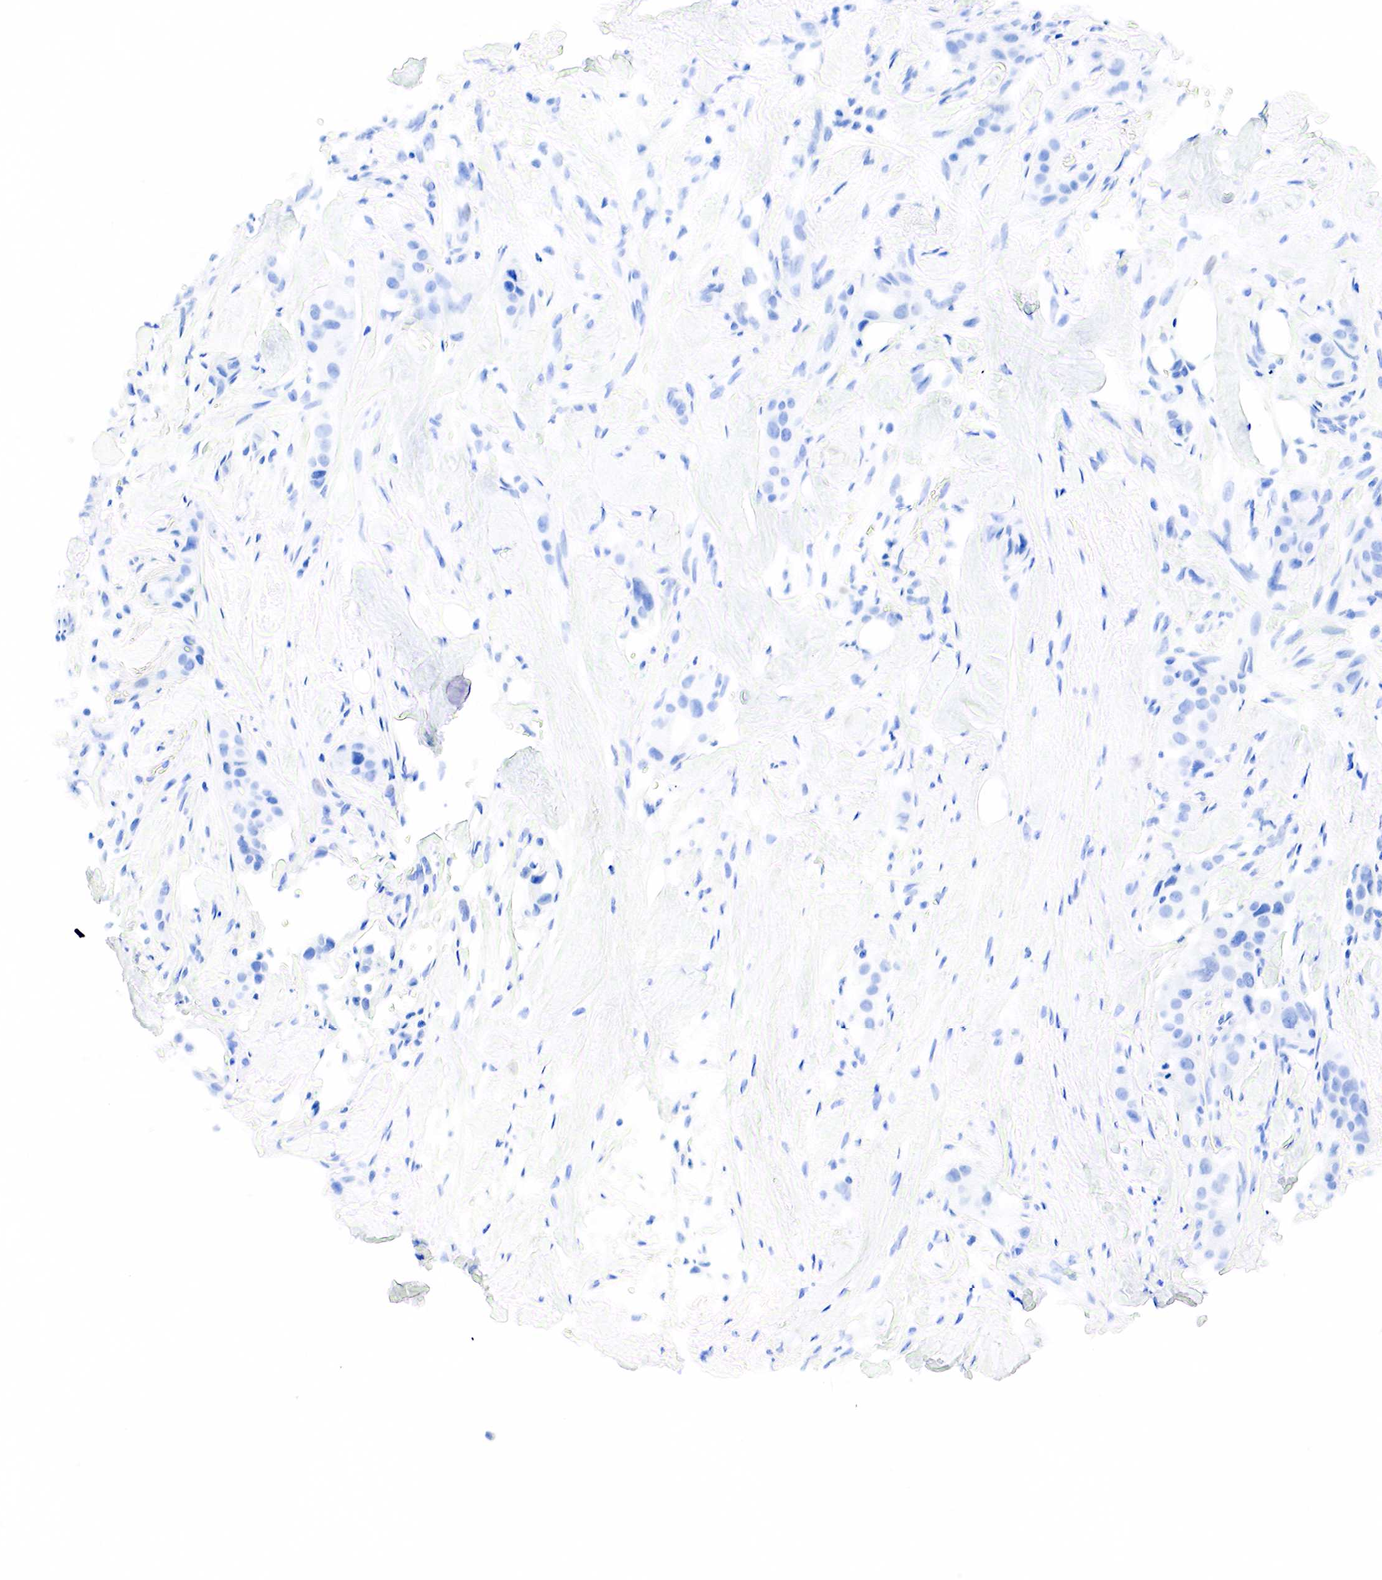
{"staining": {"intensity": "negative", "quantity": "none", "location": "none"}, "tissue": "breast cancer", "cell_type": "Tumor cells", "image_type": "cancer", "snomed": [{"axis": "morphology", "description": "Duct carcinoma"}, {"axis": "topography", "description": "Breast"}], "caption": "Immunohistochemical staining of breast cancer (infiltrating ductal carcinoma) shows no significant expression in tumor cells.", "gene": "PTH", "patient": {"sex": "female", "age": 45}}